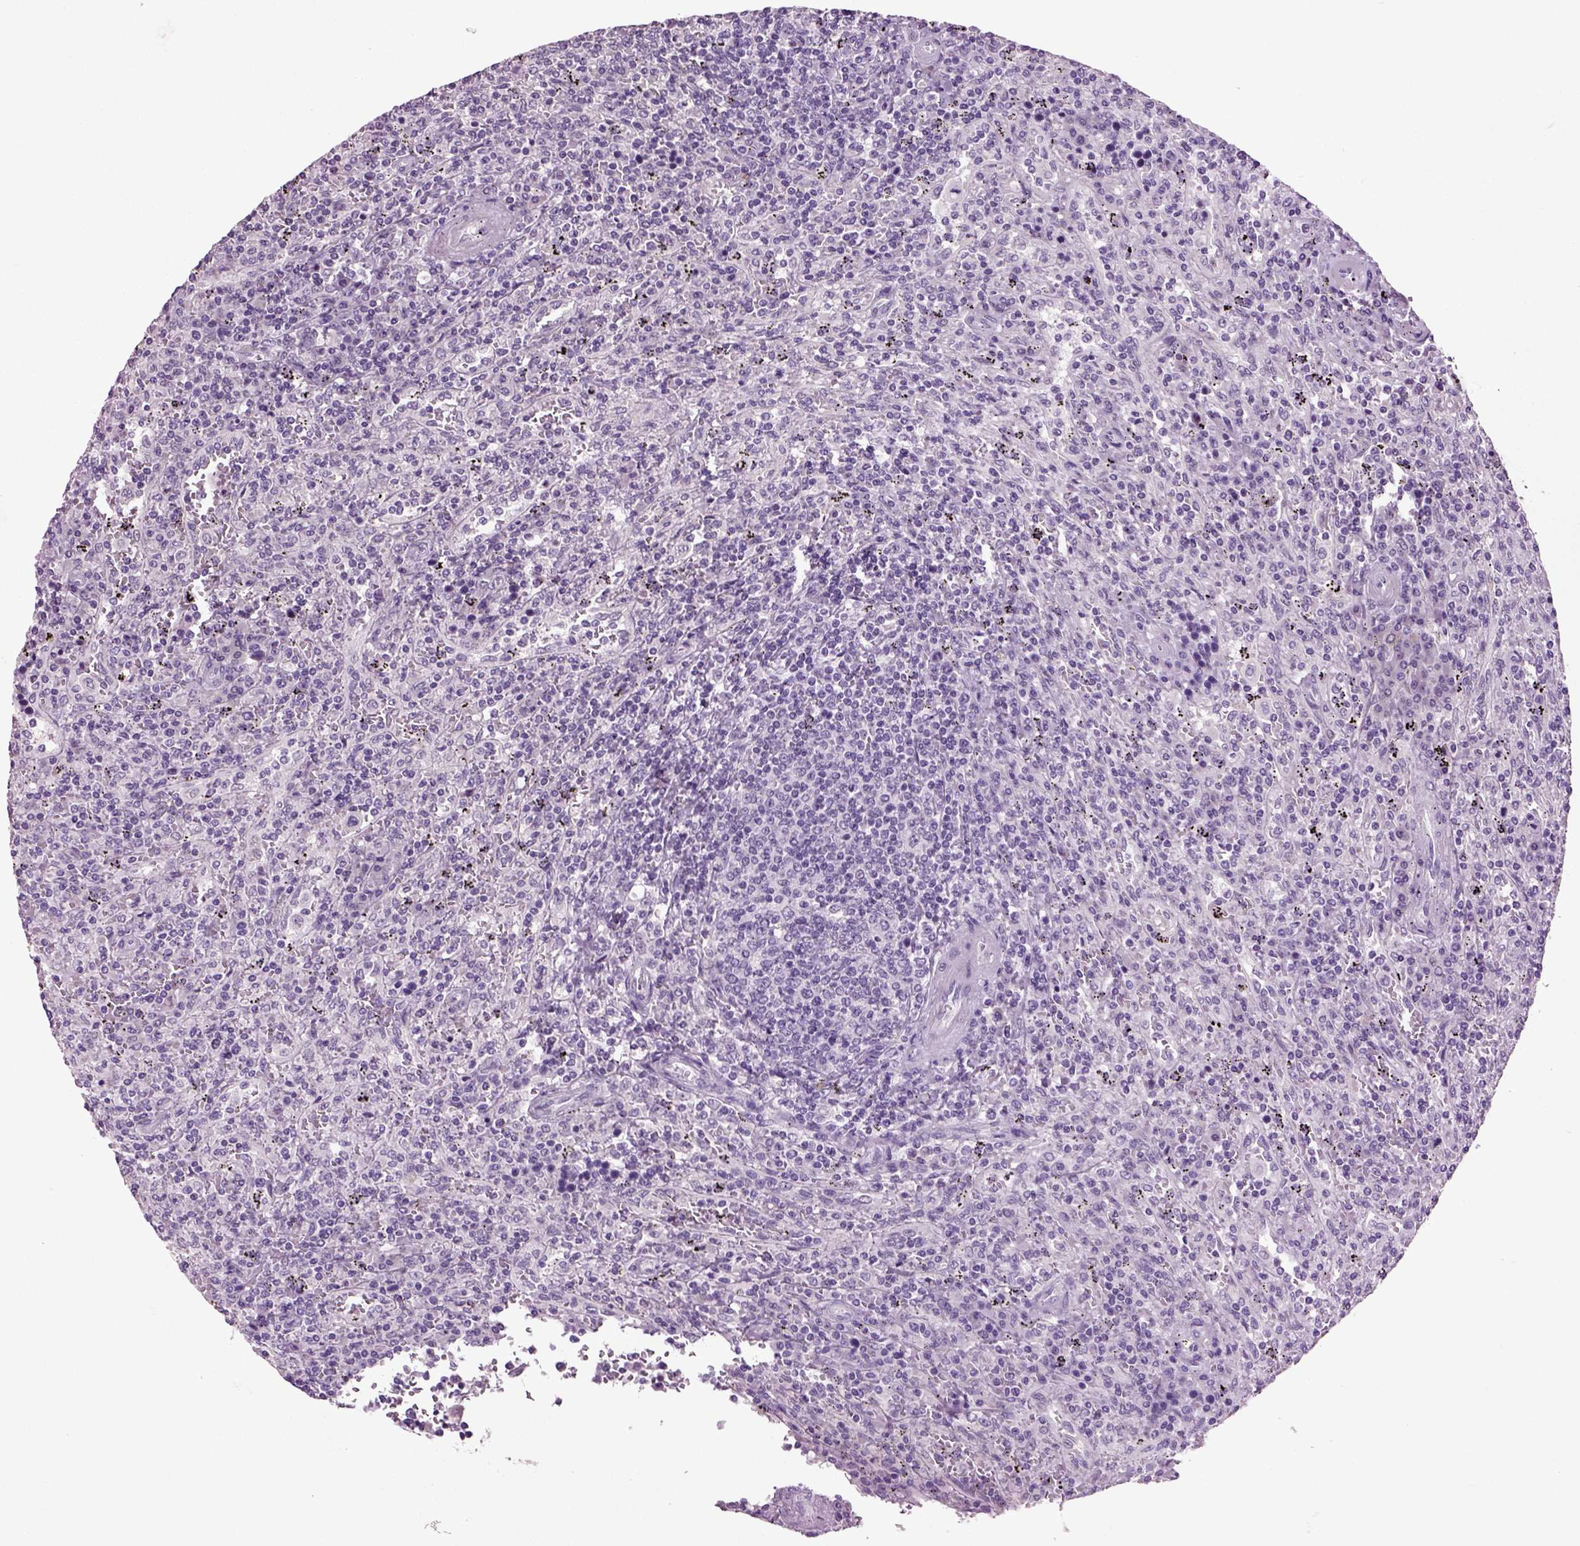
{"staining": {"intensity": "negative", "quantity": "none", "location": "none"}, "tissue": "lymphoma", "cell_type": "Tumor cells", "image_type": "cancer", "snomed": [{"axis": "morphology", "description": "Malignant lymphoma, non-Hodgkin's type, Low grade"}, {"axis": "topography", "description": "Spleen"}], "caption": "DAB (3,3'-diaminobenzidine) immunohistochemical staining of human lymphoma displays no significant positivity in tumor cells.", "gene": "SLC17A6", "patient": {"sex": "male", "age": 62}}